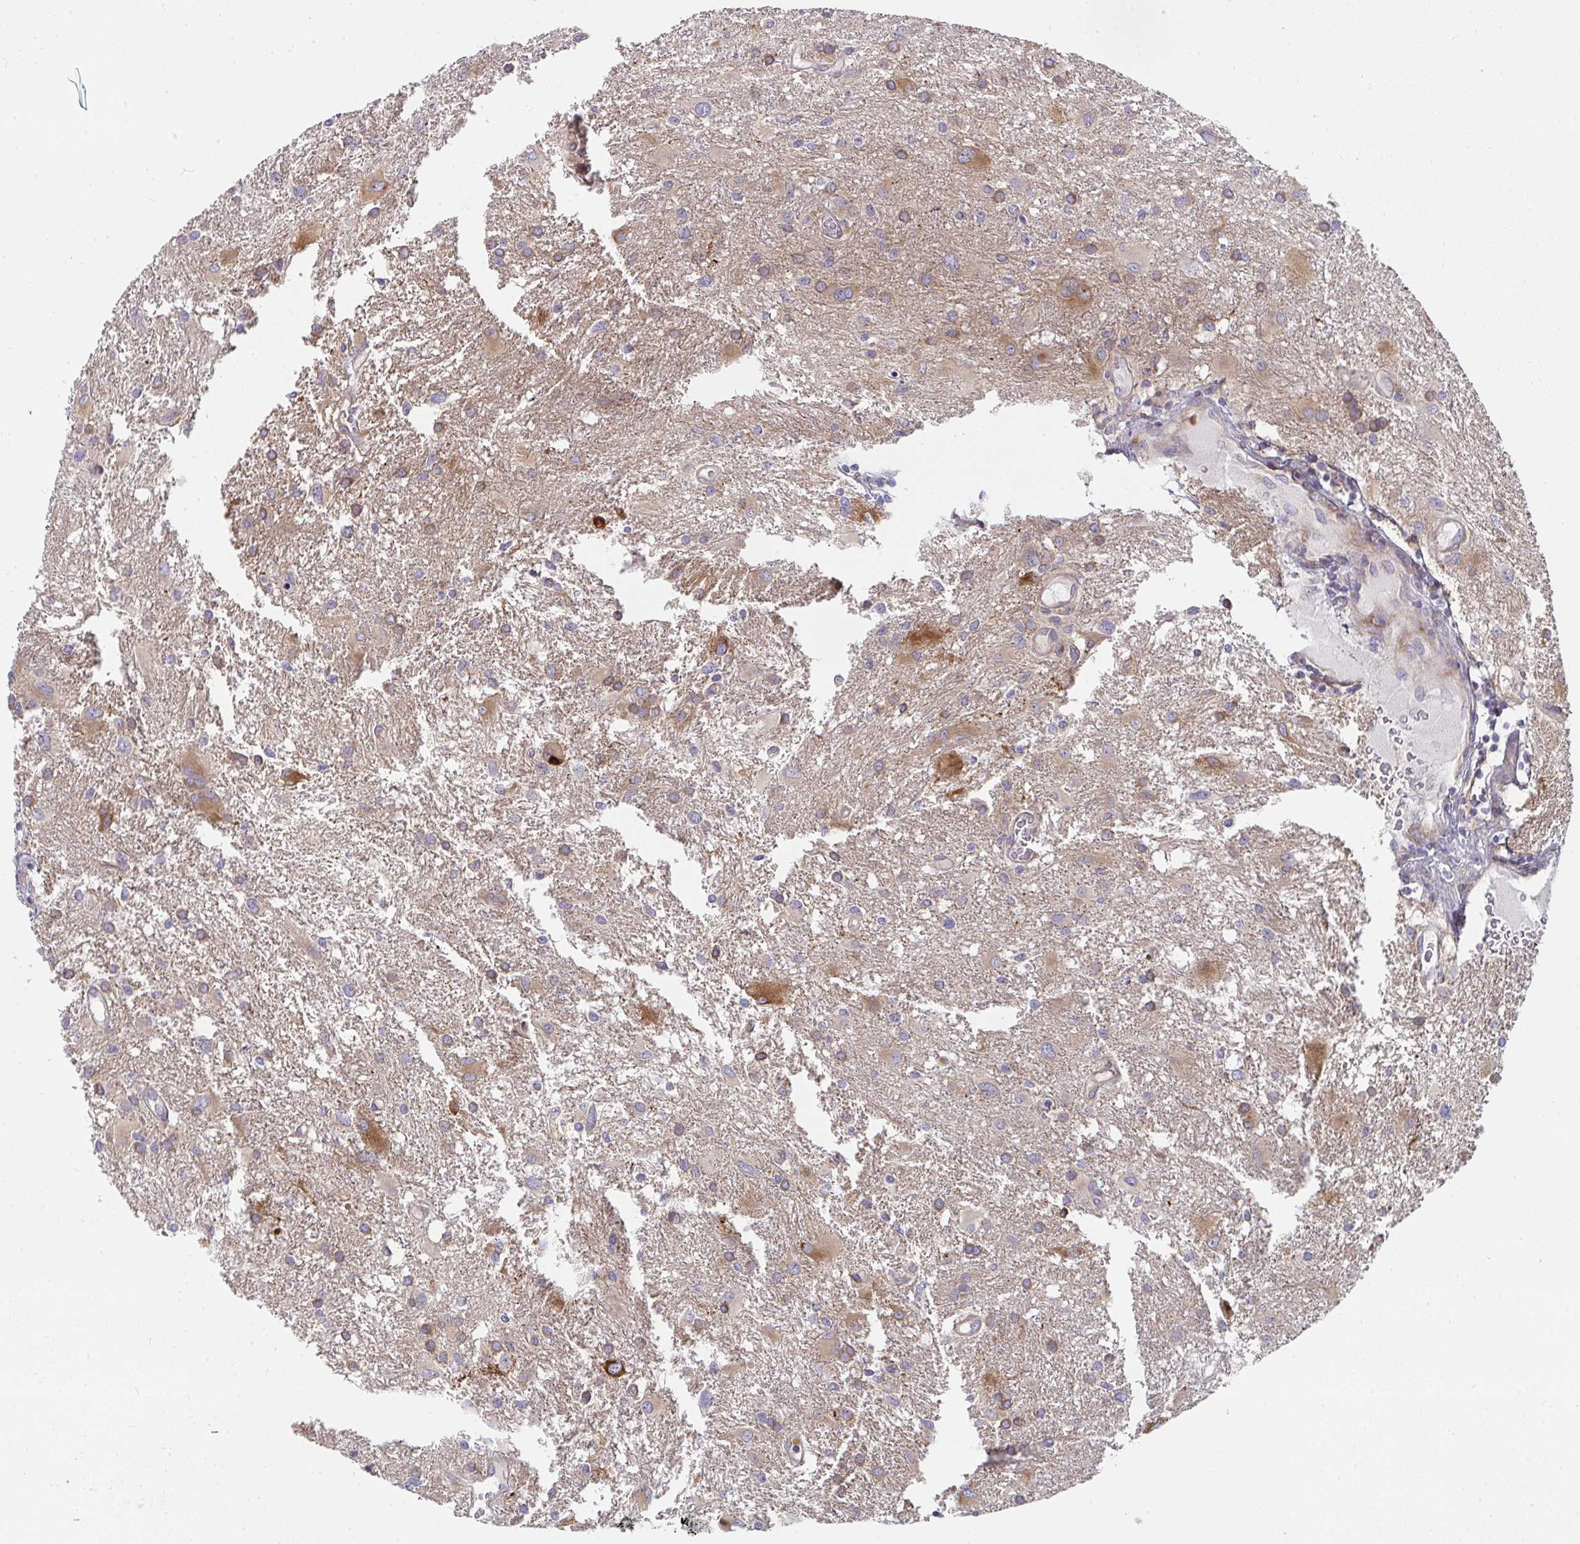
{"staining": {"intensity": "moderate", "quantity": "<25%", "location": "cytoplasmic/membranous"}, "tissue": "glioma", "cell_type": "Tumor cells", "image_type": "cancer", "snomed": [{"axis": "morphology", "description": "Glioma, malignant, High grade"}, {"axis": "topography", "description": "Brain"}], "caption": "Protein expression analysis of malignant glioma (high-grade) exhibits moderate cytoplasmic/membranous positivity in approximately <25% of tumor cells. (Stains: DAB (3,3'-diaminobenzidine) in brown, nuclei in blue, Microscopy: brightfield microscopy at high magnification).", "gene": "CSF3R", "patient": {"sex": "male", "age": 53}}